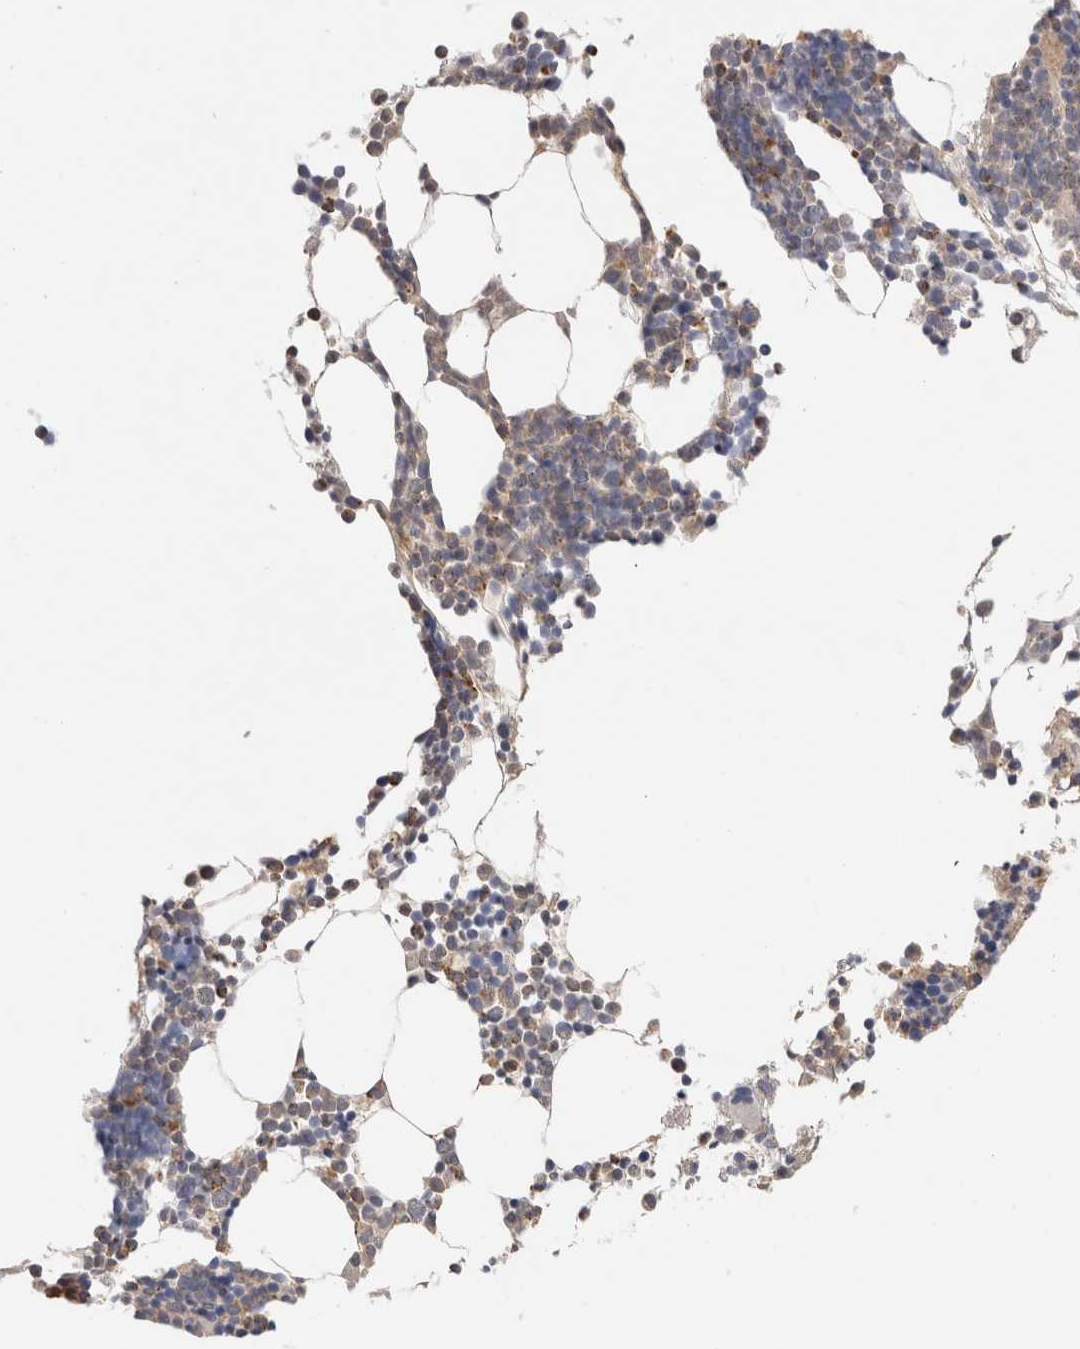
{"staining": {"intensity": "moderate", "quantity": "25%-75%", "location": "cytoplasmic/membranous"}, "tissue": "bone marrow", "cell_type": "Hematopoietic cells", "image_type": "normal", "snomed": [{"axis": "morphology", "description": "Normal tissue, NOS"}, {"axis": "morphology", "description": "Inflammation, NOS"}, {"axis": "topography", "description": "Bone marrow"}], "caption": "A histopathology image of human bone marrow stained for a protein exhibits moderate cytoplasmic/membranous brown staining in hematopoietic cells. The staining was performed using DAB (3,3'-diaminobenzidine) to visualize the protein expression in brown, while the nuclei were stained in blue with hematoxylin (Magnification: 20x).", "gene": "GNS", "patient": {"sex": "male", "age": 68}}